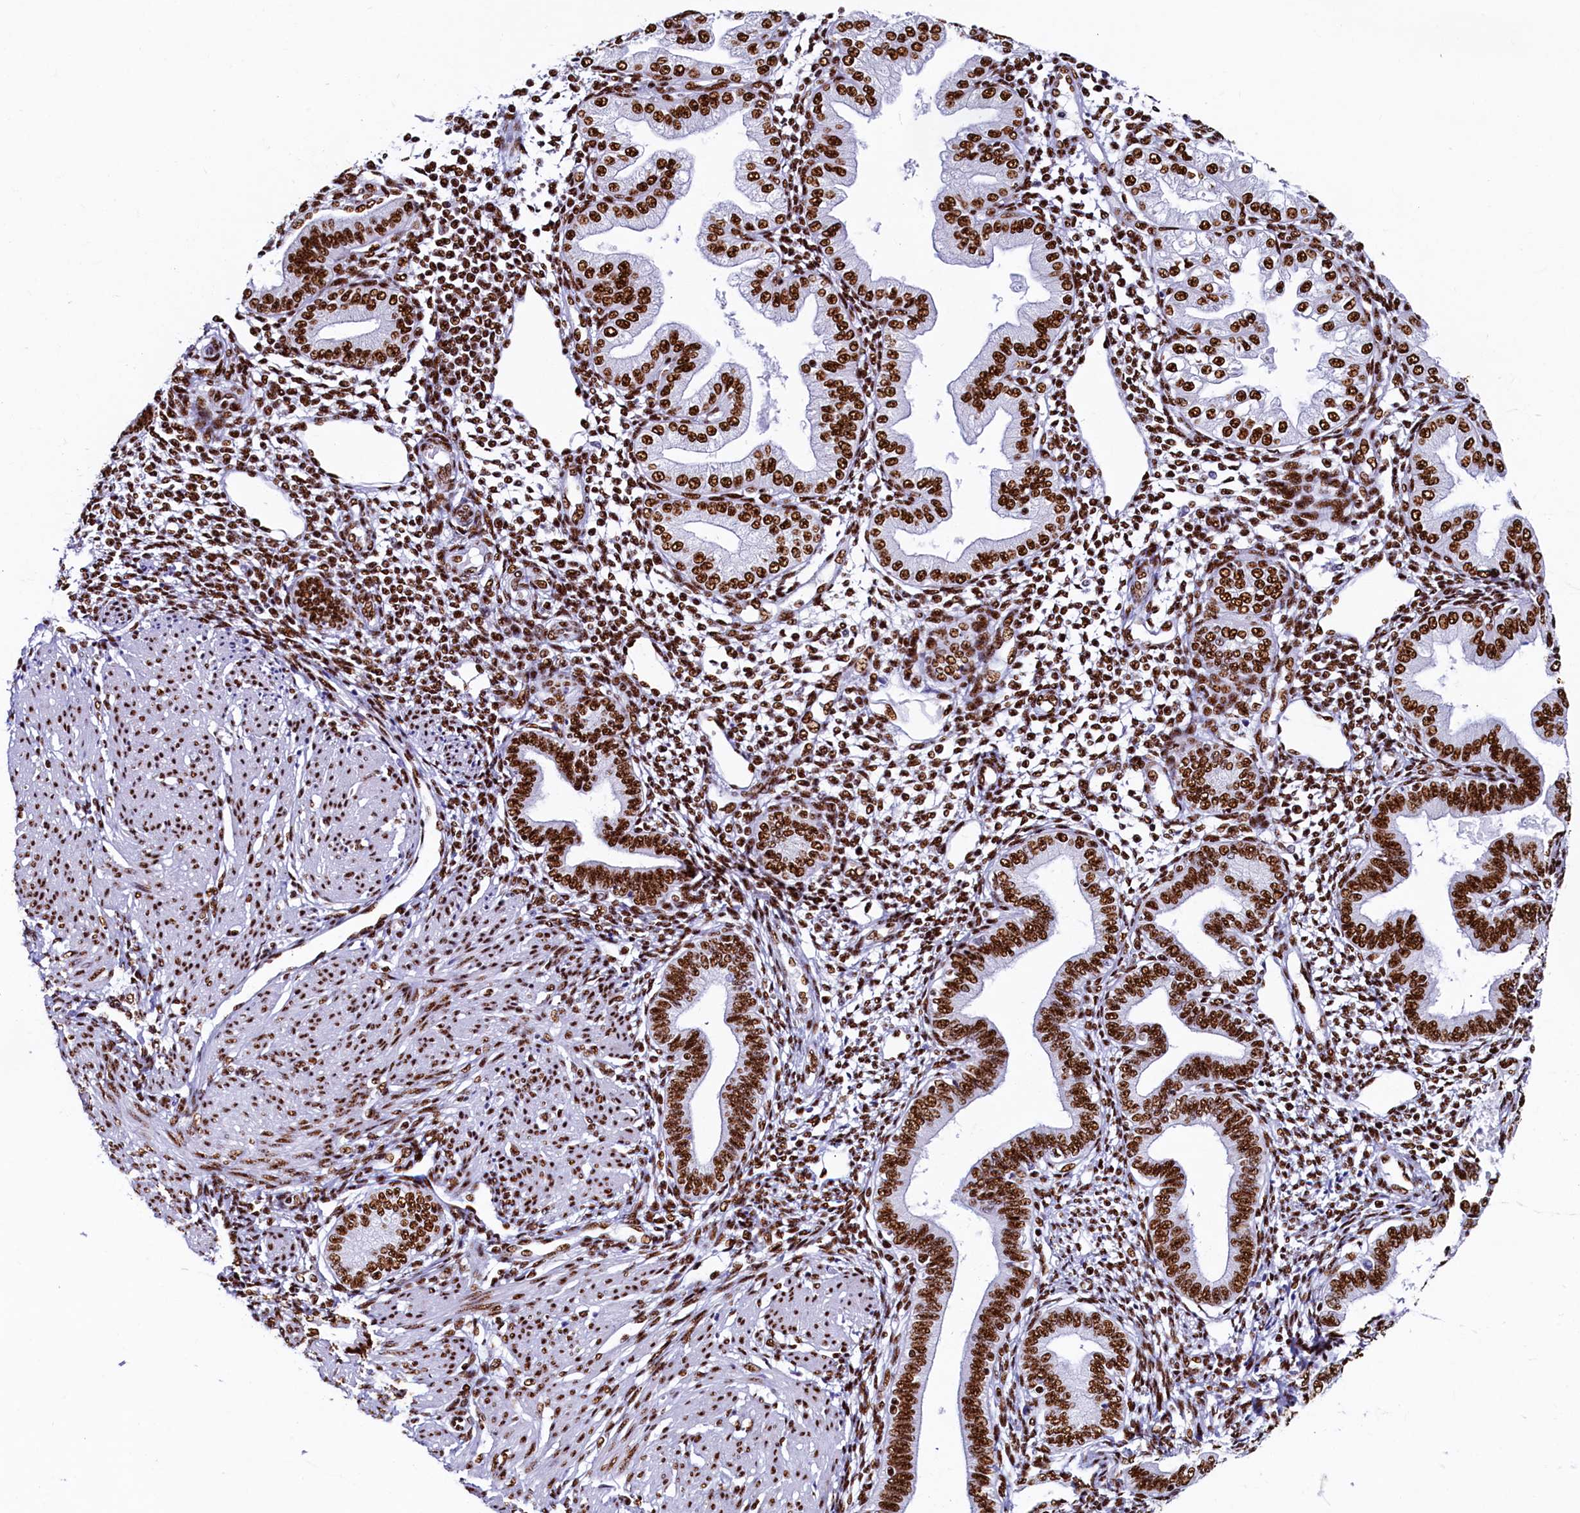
{"staining": {"intensity": "moderate", "quantity": "25%-75%", "location": "nuclear"}, "tissue": "endometrium", "cell_type": "Cells in endometrial stroma", "image_type": "normal", "snomed": [{"axis": "morphology", "description": "Normal tissue, NOS"}, {"axis": "topography", "description": "Endometrium"}], "caption": "DAB (3,3'-diaminobenzidine) immunohistochemical staining of benign human endometrium shows moderate nuclear protein positivity in about 25%-75% of cells in endometrial stroma.", "gene": "SRRM2", "patient": {"sex": "female", "age": 53}}